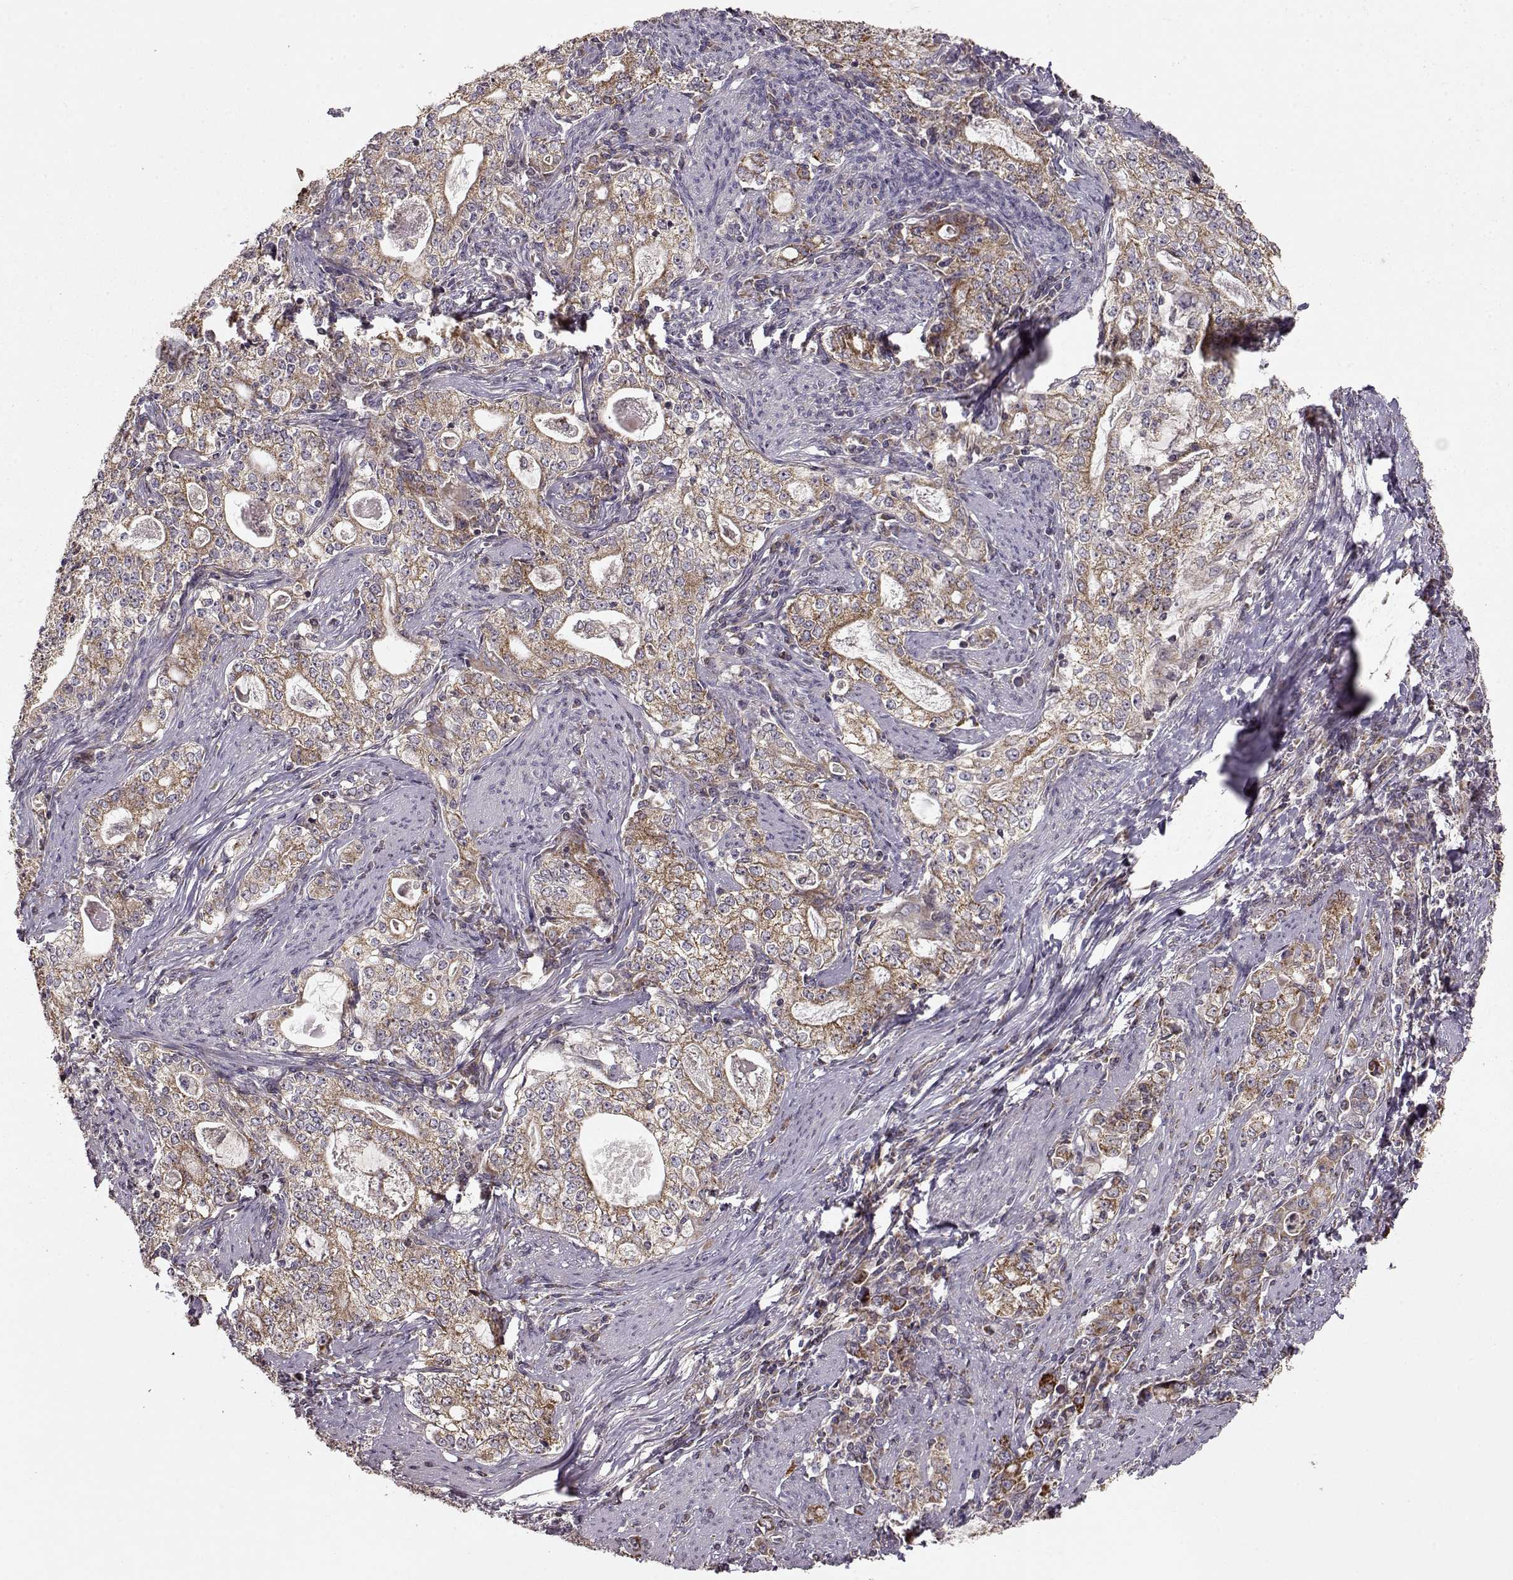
{"staining": {"intensity": "moderate", "quantity": ">75%", "location": "cytoplasmic/membranous"}, "tissue": "stomach cancer", "cell_type": "Tumor cells", "image_type": "cancer", "snomed": [{"axis": "morphology", "description": "Adenocarcinoma, NOS"}, {"axis": "topography", "description": "Stomach, lower"}], "caption": "A photomicrograph of adenocarcinoma (stomach) stained for a protein shows moderate cytoplasmic/membranous brown staining in tumor cells.", "gene": "CMTM3", "patient": {"sex": "female", "age": 72}}